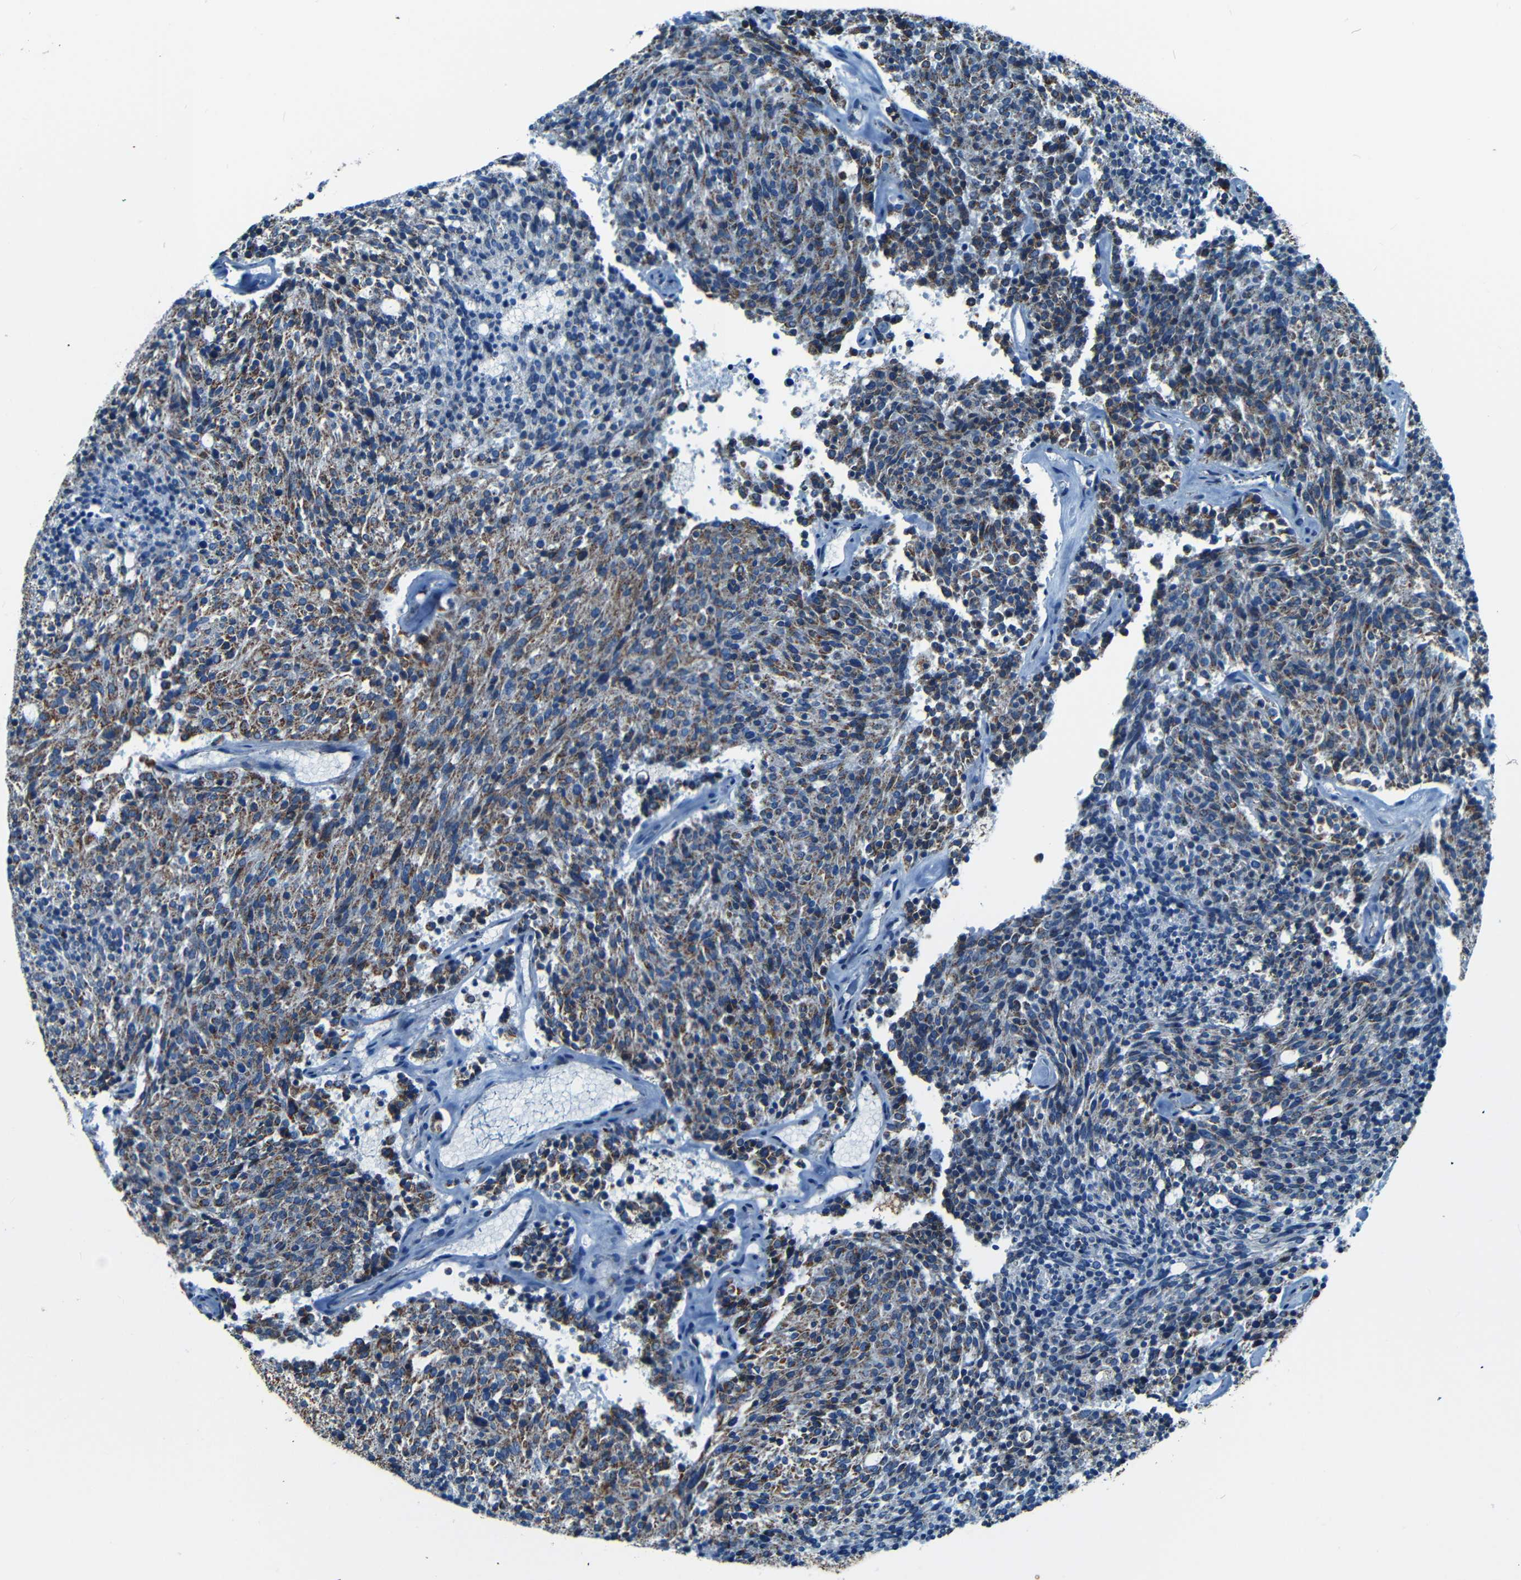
{"staining": {"intensity": "moderate", "quantity": ">75%", "location": "cytoplasmic/membranous"}, "tissue": "carcinoid", "cell_type": "Tumor cells", "image_type": "cancer", "snomed": [{"axis": "morphology", "description": "Carcinoid, malignant, NOS"}, {"axis": "topography", "description": "Pancreas"}], "caption": "Immunohistochemical staining of human carcinoid reveals medium levels of moderate cytoplasmic/membranous positivity in about >75% of tumor cells.", "gene": "WSCD2", "patient": {"sex": "female", "age": 54}}